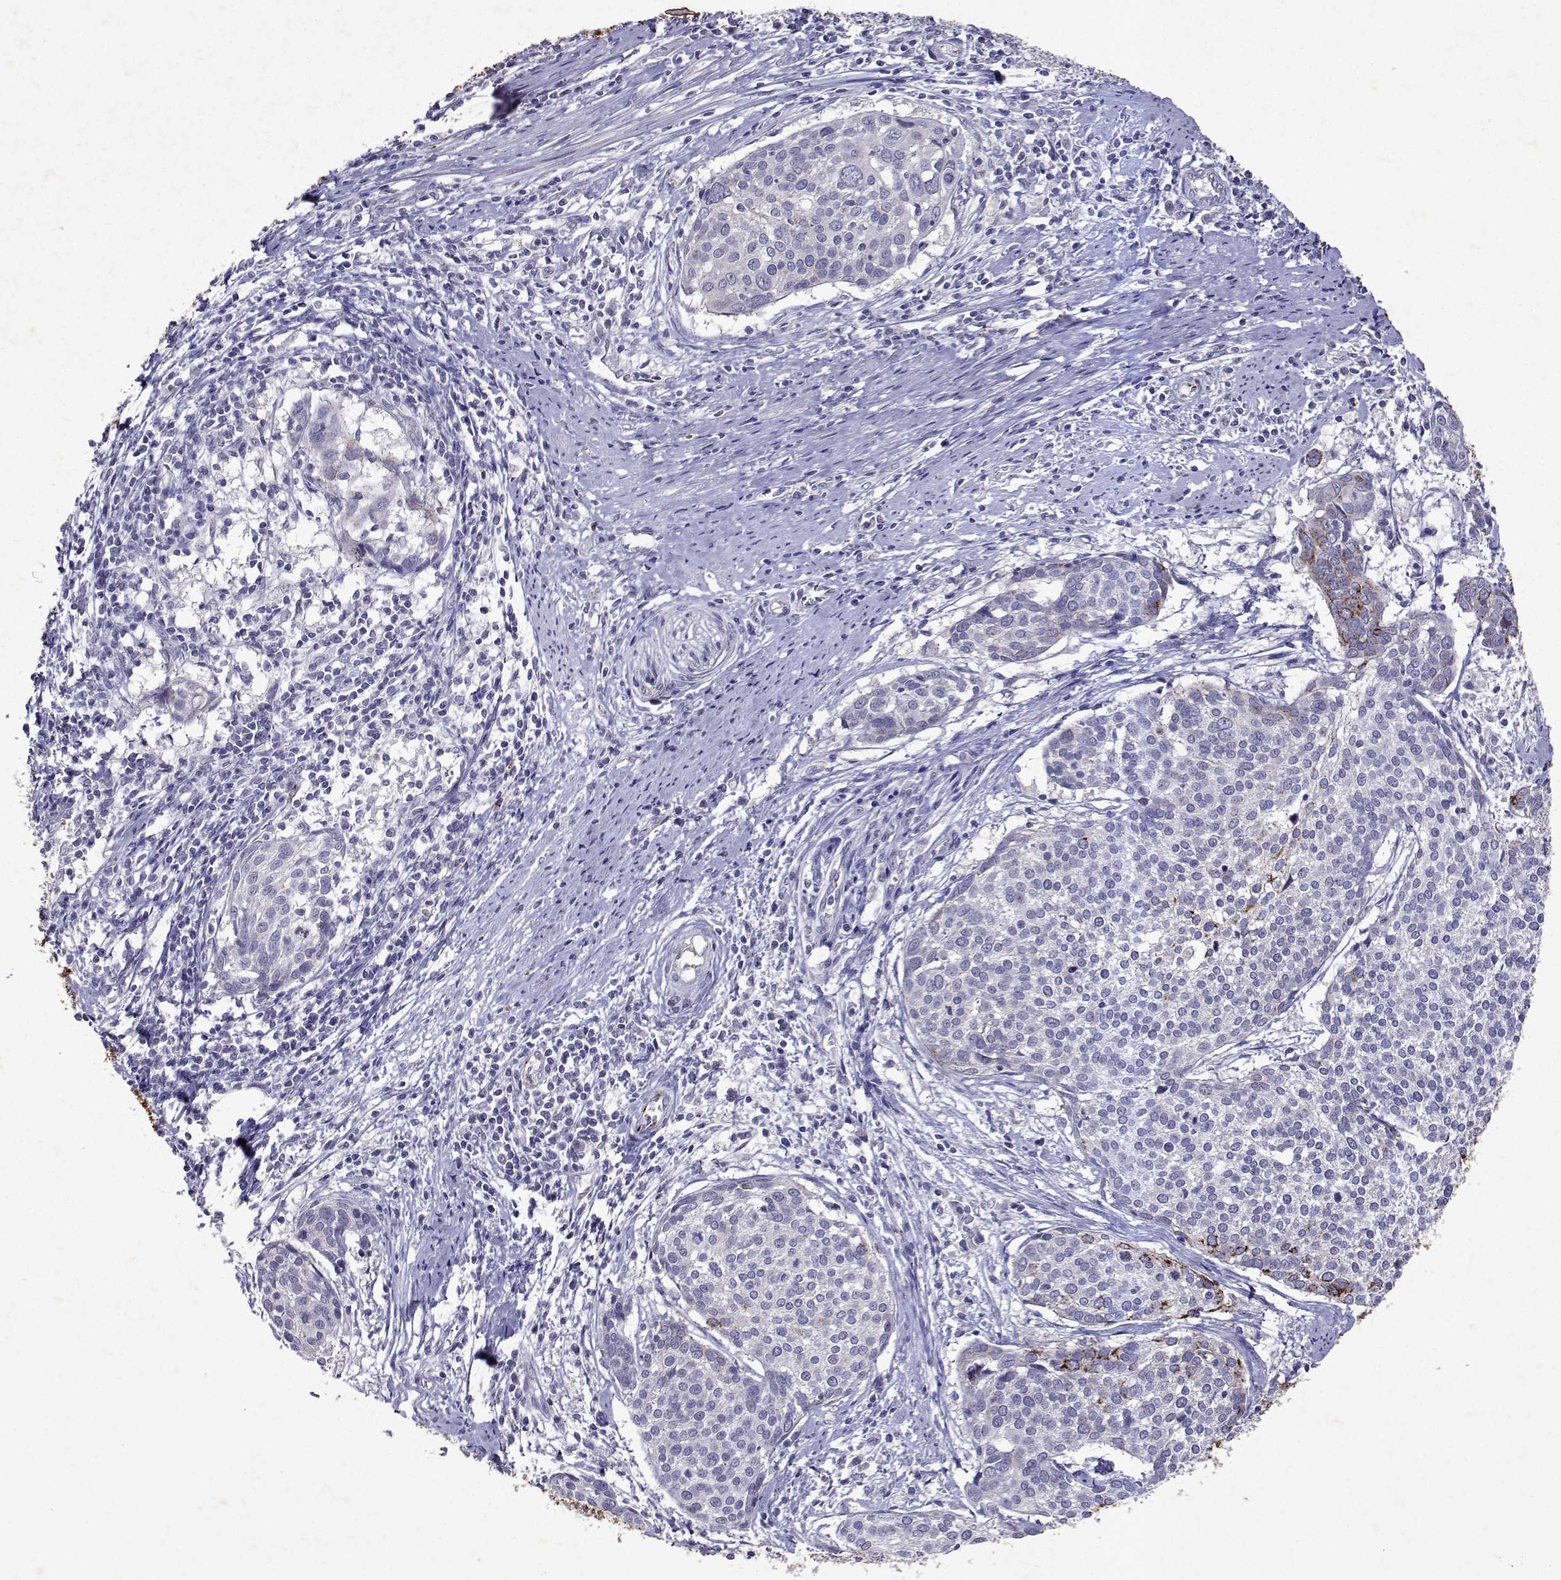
{"staining": {"intensity": "moderate", "quantity": "<25%", "location": "cytoplasmic/membranous"}, "tissue": "cervical cancer", "cell_type": "Tumor cells", "image_type": "cancer", "snomed": [{"axis": "morphology", "description": "Squamous cell carcinoma, NOS"}, {"axis": "topography", "description": "Cervix"}], "caption": "This photomicrograph demonstrates IHC staining of human cervical cancer, with low moderate cytoplasmic/membranous staining in approximately <25% of tumor cells.", "gene": "DUSP28", "patient": {"sex": "female", "age": 39}}